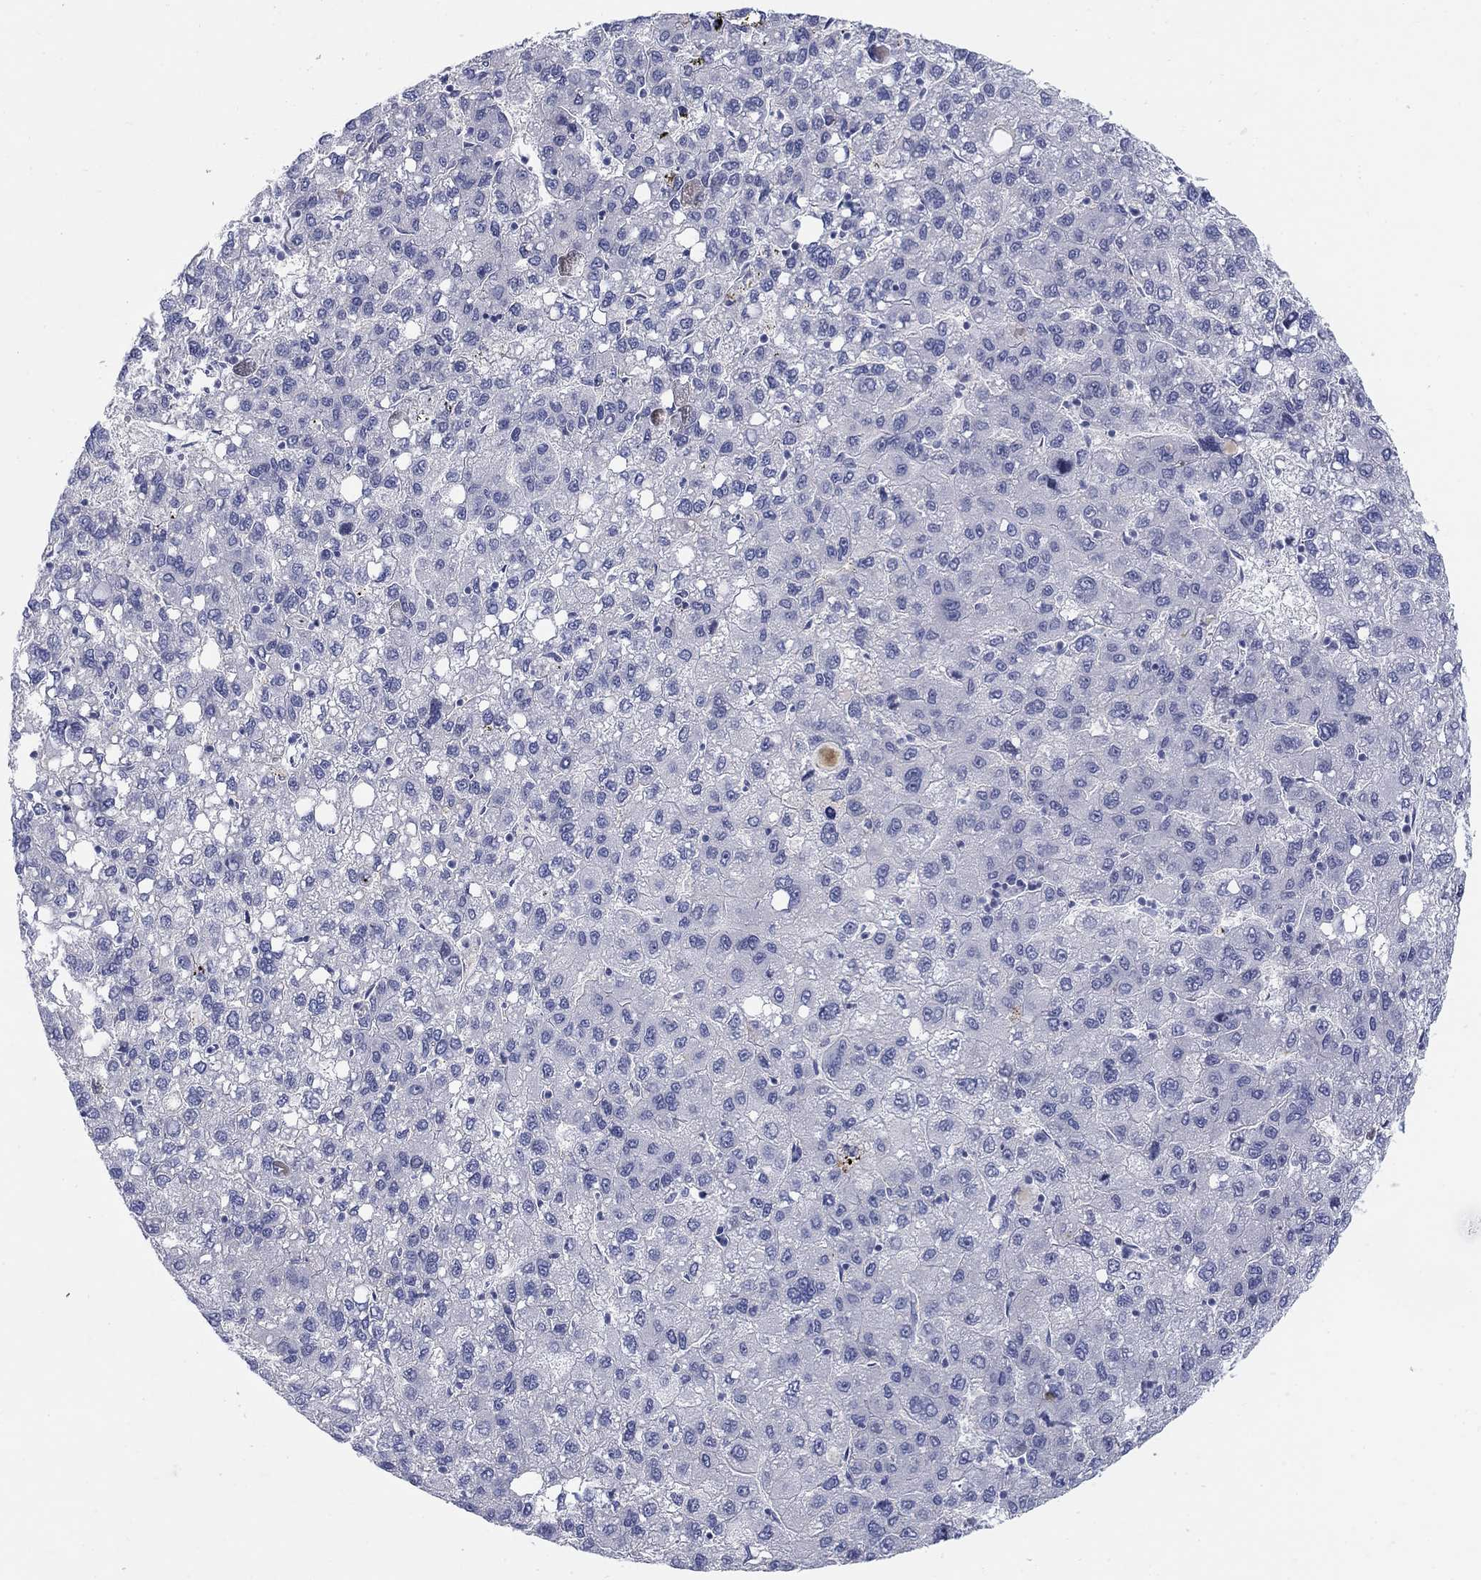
{"staining": {"intensity": "negative", "quantity": "none", "location": "none"}, "tissue": "liver cancer", "cell_type": "Tumor cells", "image_type": "cancer", "snomed": [{"axis": "morphology", "description": "Carcinoma, Hepatocellular, NOS"}, {"axis": "topography", "description": "Liver"}], "caption": "Human liver cancer stained for a protein using immunohistochemistry reveals no expression in tumor cells.", "gene": "HEATR4", "patient": {"sex": "female", "age": 82}}